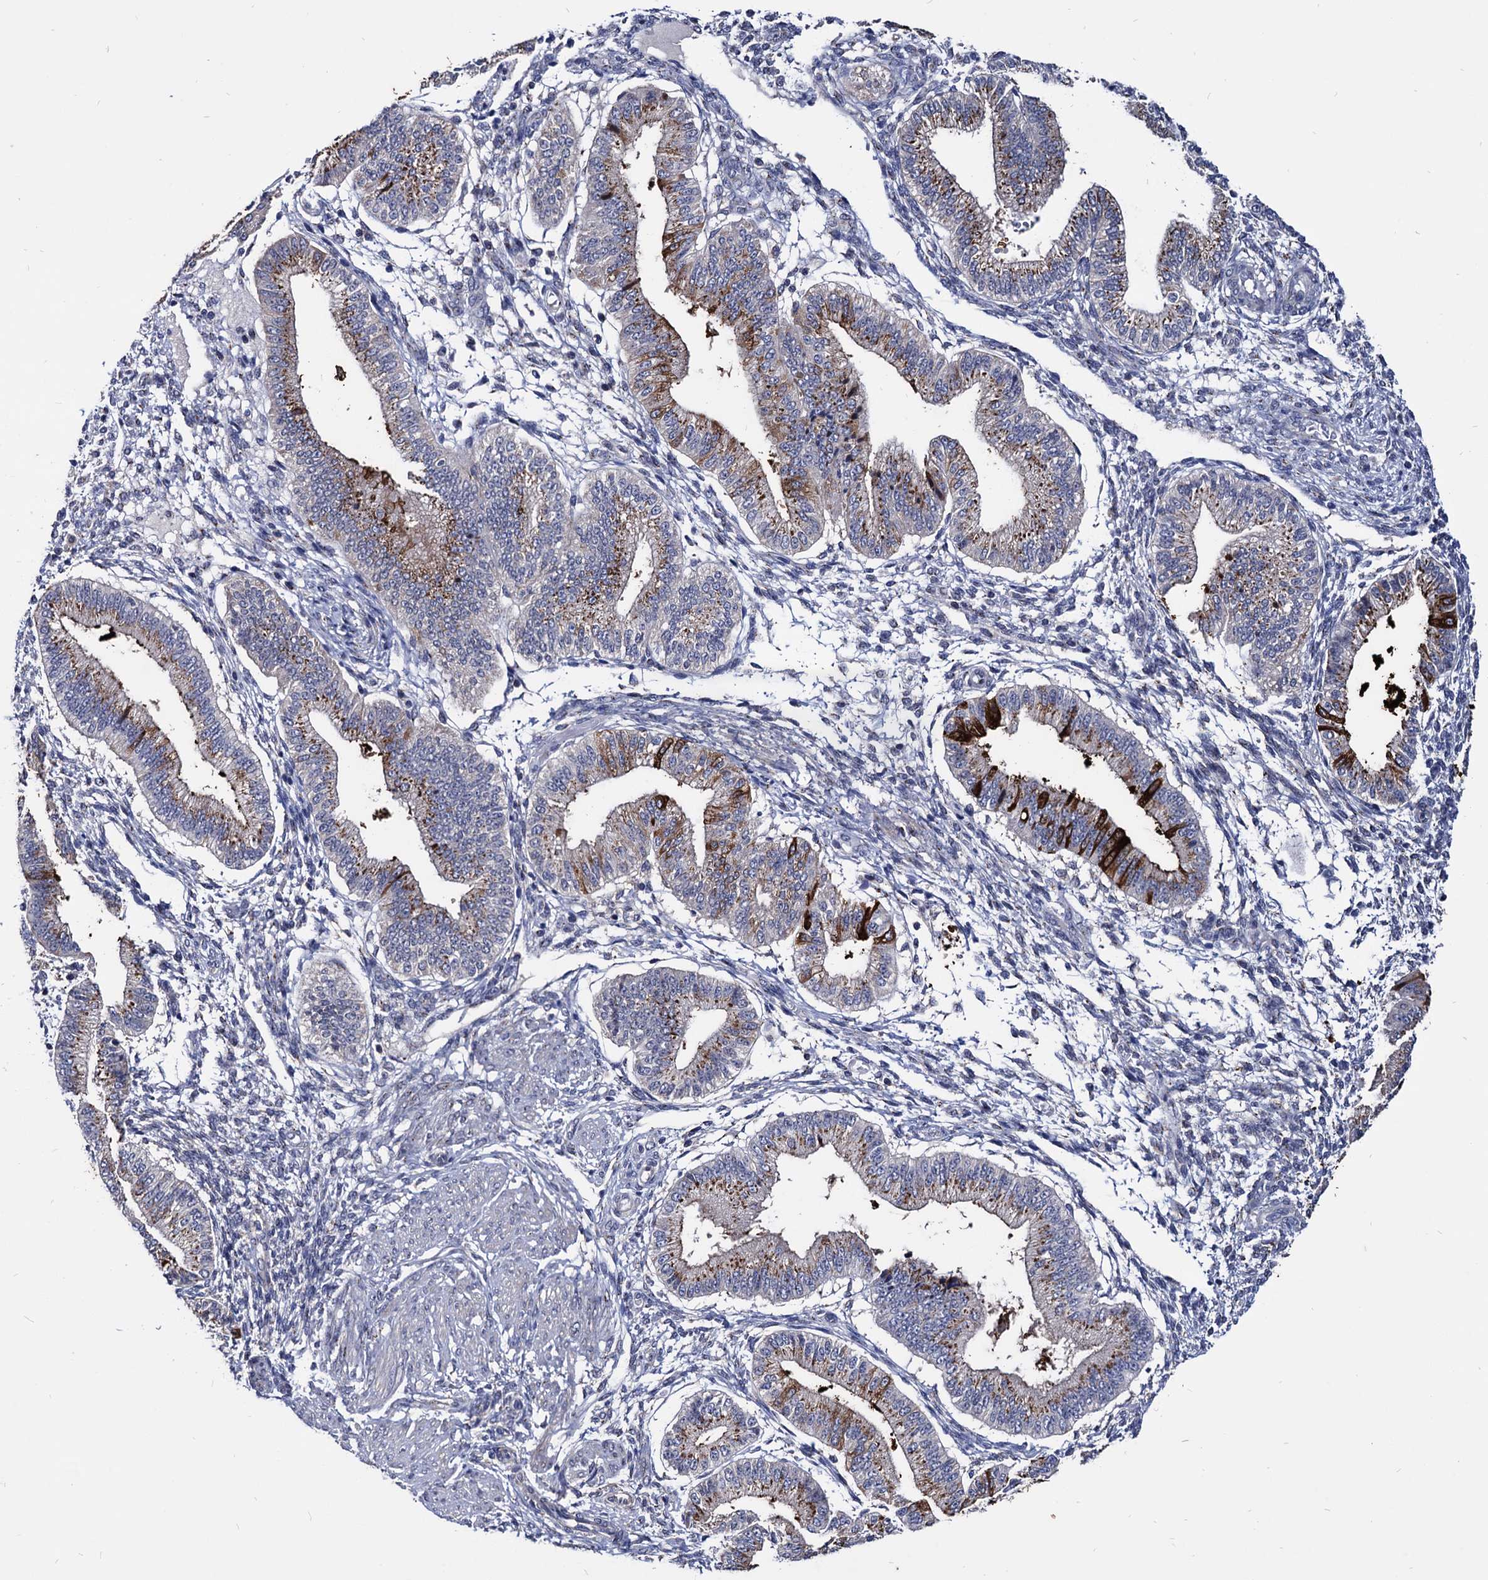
{"staining": {"intensity": "weak", "quantity": "<25%", "location": "cytoplasmic/membranous"}, "tissue": "endometrium", "cell_type": "Cells in endometrial stroma", "image_type": "normal", "snomed": [{"axis": "morphology", "description": "Normal tissue, NOS"}, {"axis": "topography", "description": "Endometrium"}], "caption": "Immunohistochemistry histopathology image of unremarkable endometrium: endometrium stained with DAB (3,3'-diaminobenzidine) demonstrates no significant protein positivity in cells in endometrial stroma. Nuclei are stained in blue.", "gene": "ESD", "patient": {"sex": "female", "age": 39}}